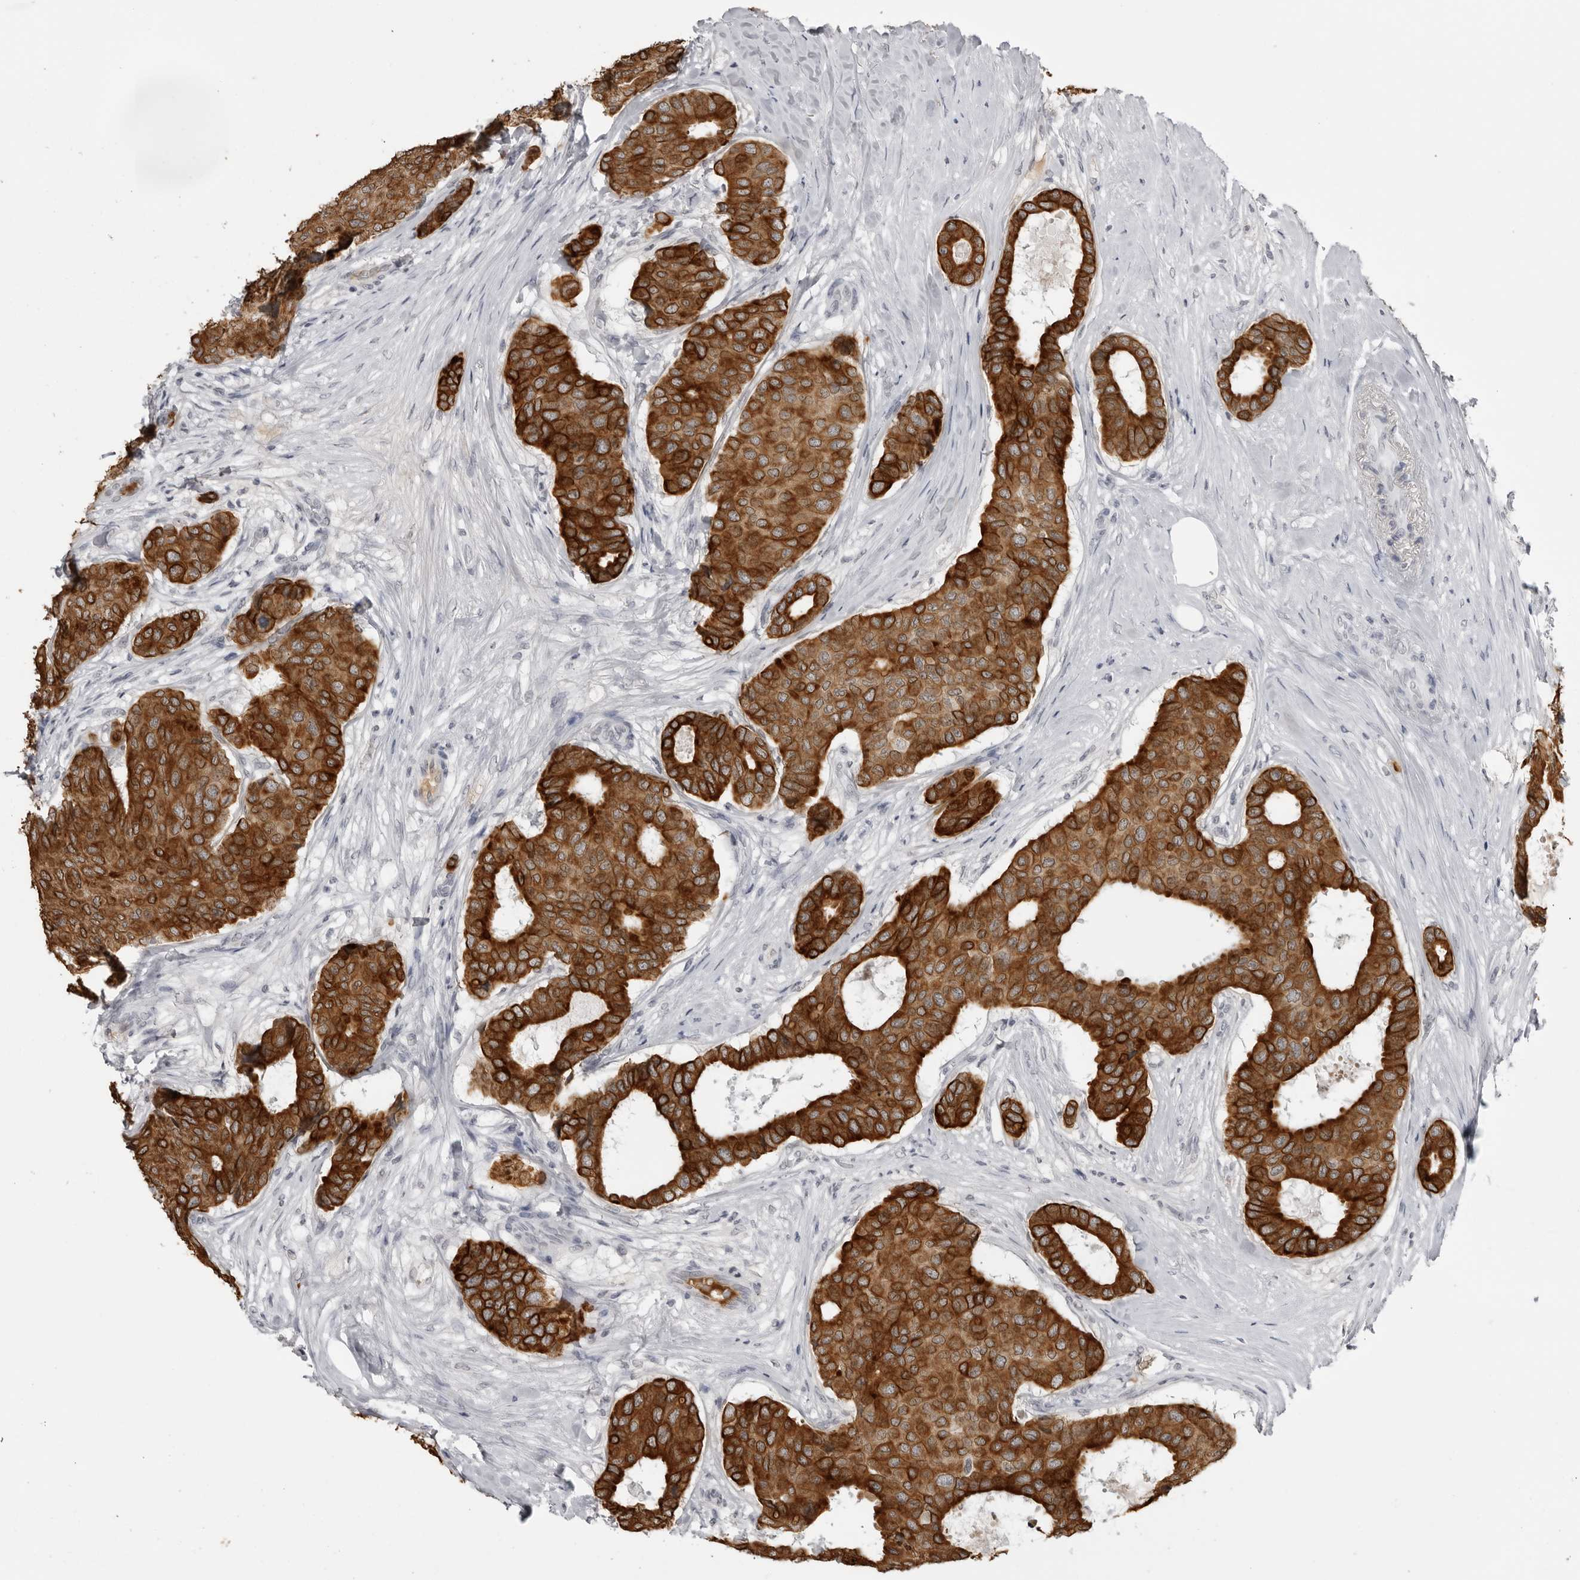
{"staining": {"intensity": "strong", "quantity": ">75%", "location": "cytoplasmic/membranous"}, "tissue": "breast cancer", "cell_type": "Tumor cells", "image_type": "cancer", "snomed": [{"axis": "morphology", "description": "Duct carcinoma"}, {"axis": "topography", "description": "Breast"}], "caption": "Tumor cells exhibit high levels of strong cytoplasmic/membranous expression in approximately >75% of cells in human intraductal carcinoma (breast). (Stains: DAB (3,3'-diaminobenzidine) in brown, nuclei in blue, Microscopy: brightfield microscopy at high magnification).", "gene": "SERPINF2", "patient": {"sex": "female", "age": 75}}